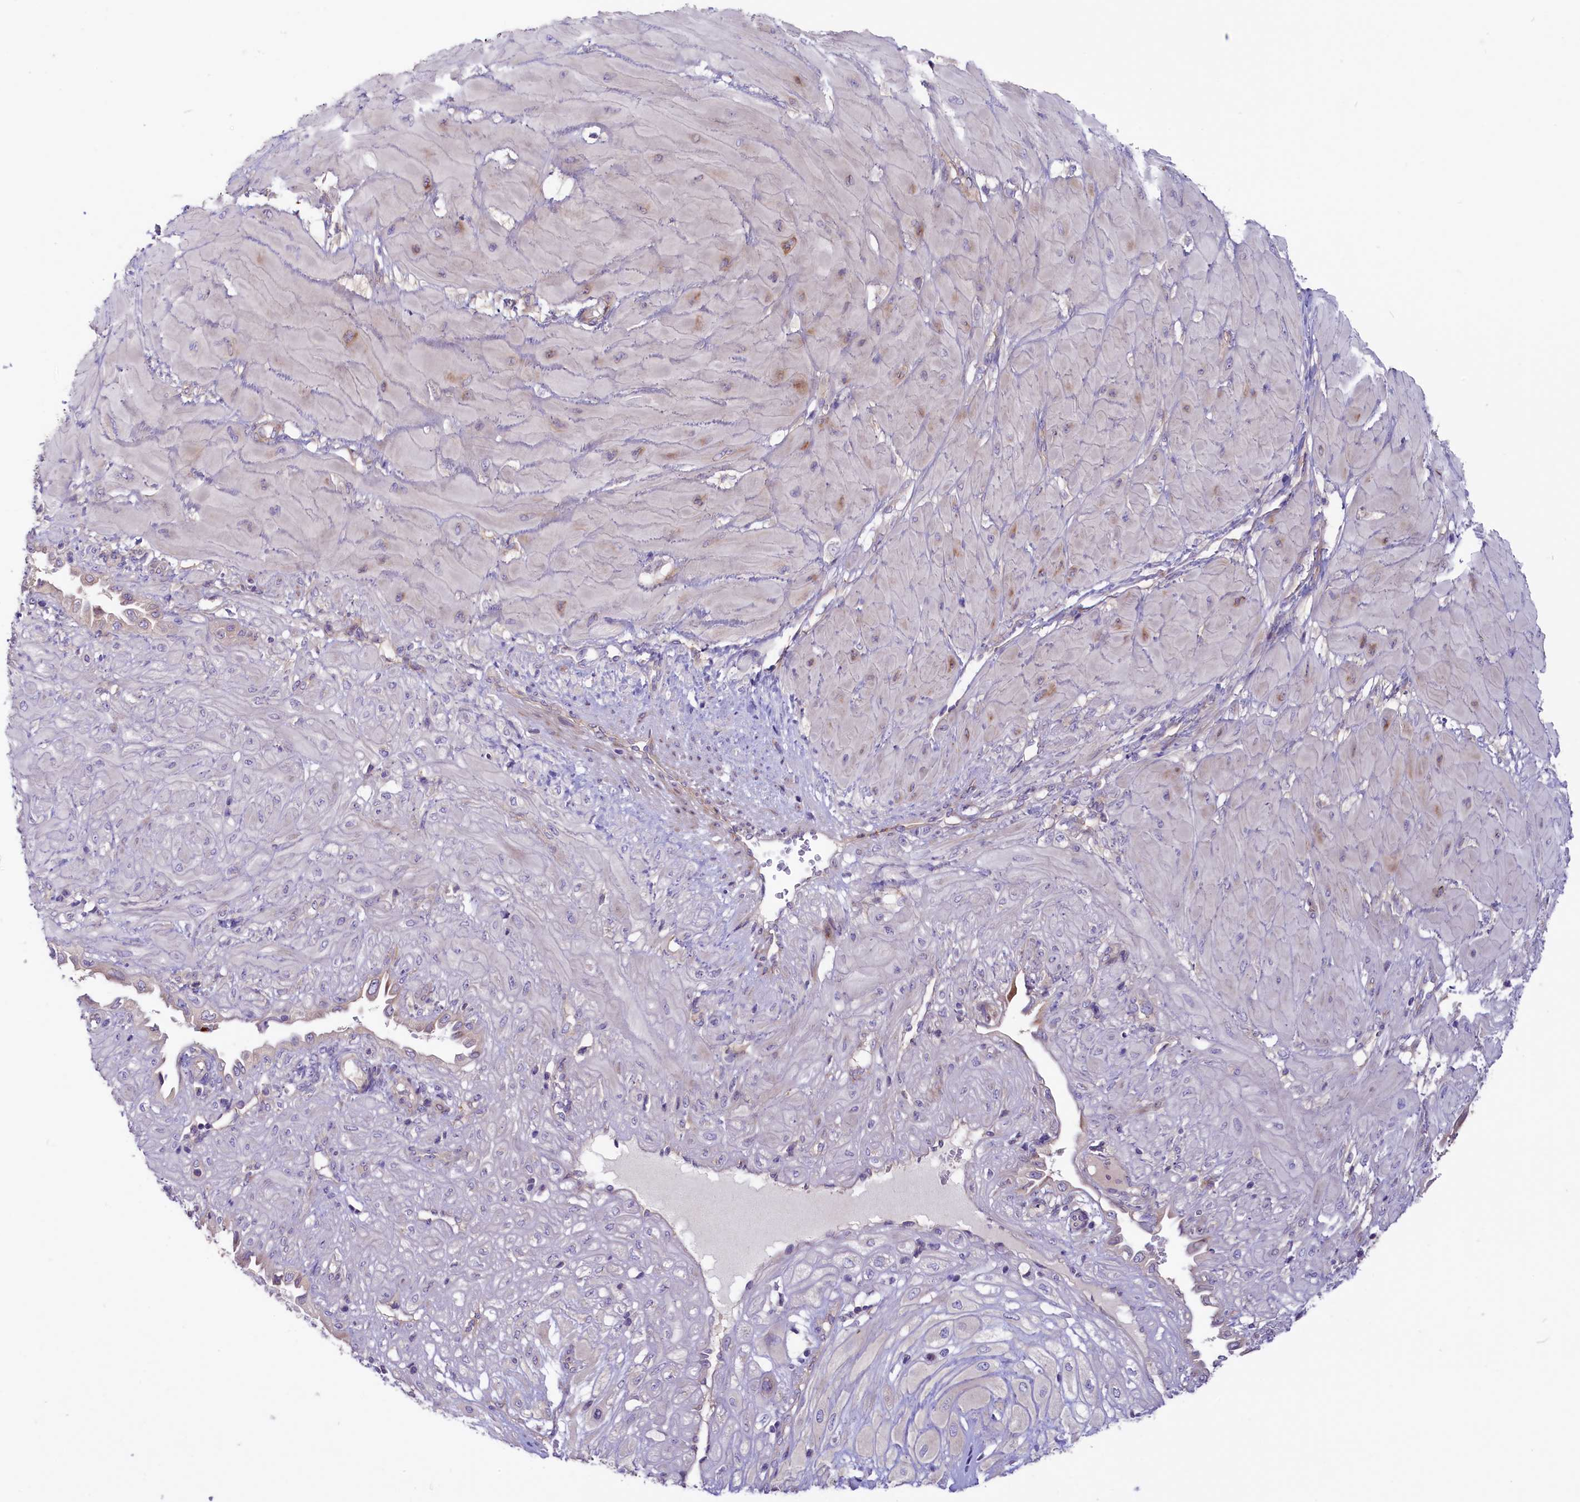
{"staining": {"intensity": "weak", "quantity": "<25%", "location": "cytoplasmic/membranous"}, "tissue": "cervical cancer", "cell_type": "Tumor cells", "image_type": "cancer", "snomed": [{"axis": "morphology", "description": "Squamous cell carcinoma, NOS"}, {"axis": "topography", "description": "Cervix"}], "caption": "Protein analysis of squamous cell carcinoma (cervical) shows no significant staining in tumor cells.", "gene": "CD99L2", "patient": {"sex": "female", "age": 36}}